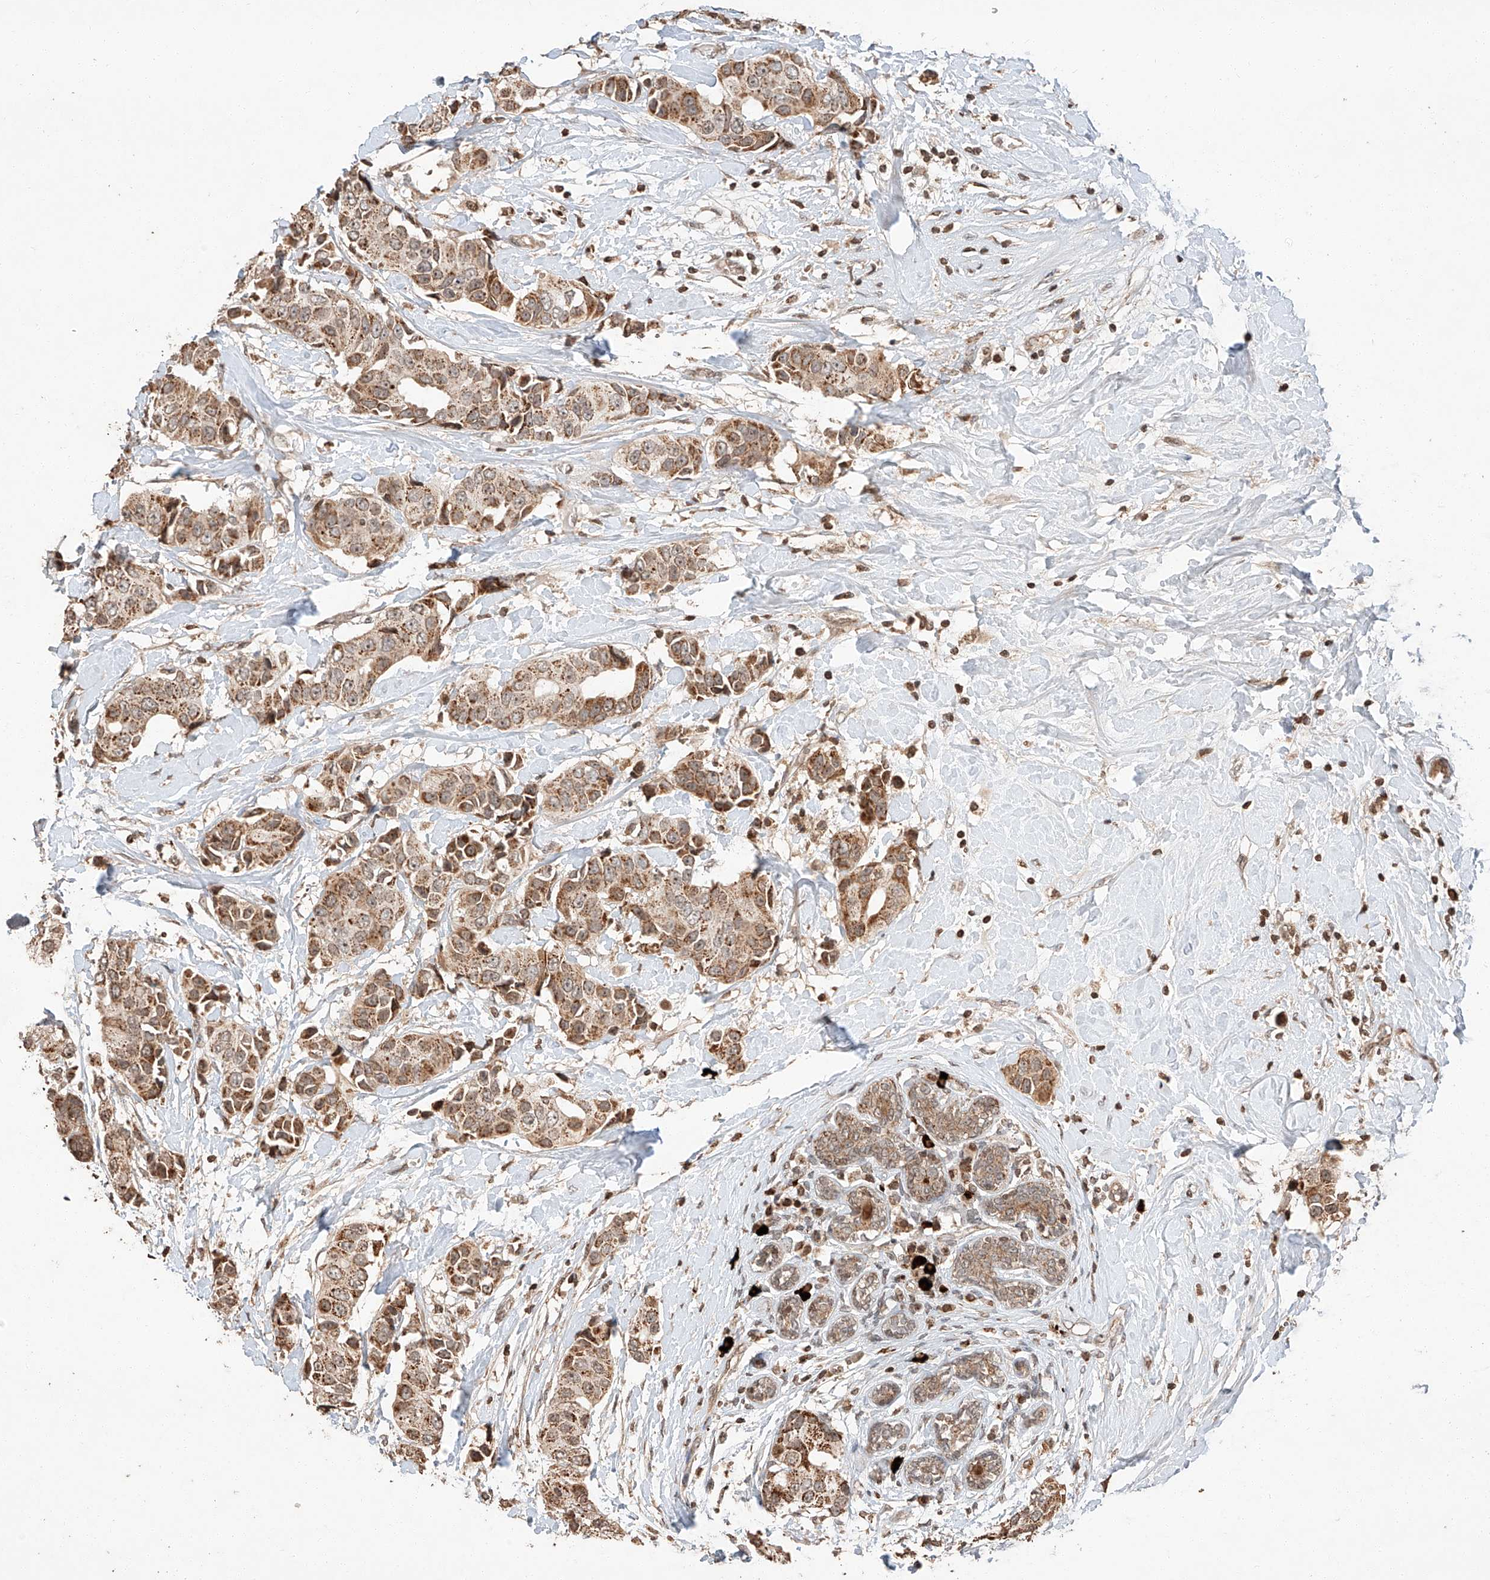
{"staining": {"intensity": "moderate", "quantity": ">75%", "location": "cytoplasmic/membranous"}, "tissue": "breast cancer", "cell_type": "Tumor cells", "image_type": "cancer", "snomed": [{"axis": "morphology", "description": "Normal tissue, NOS"}, {"axis": "morphology", "description": "Duct carcinoma"}, {"axis": "topography", "description": "Breast"}], "caption": "Breast cancer was stained to show a protein in brown. There is medium levels of moderate cytoplasmic/membranous positivity in about >75% of tumor cells.", "gene": "ARHGAP33", "patient": {"sex": "female", "age": 39}}